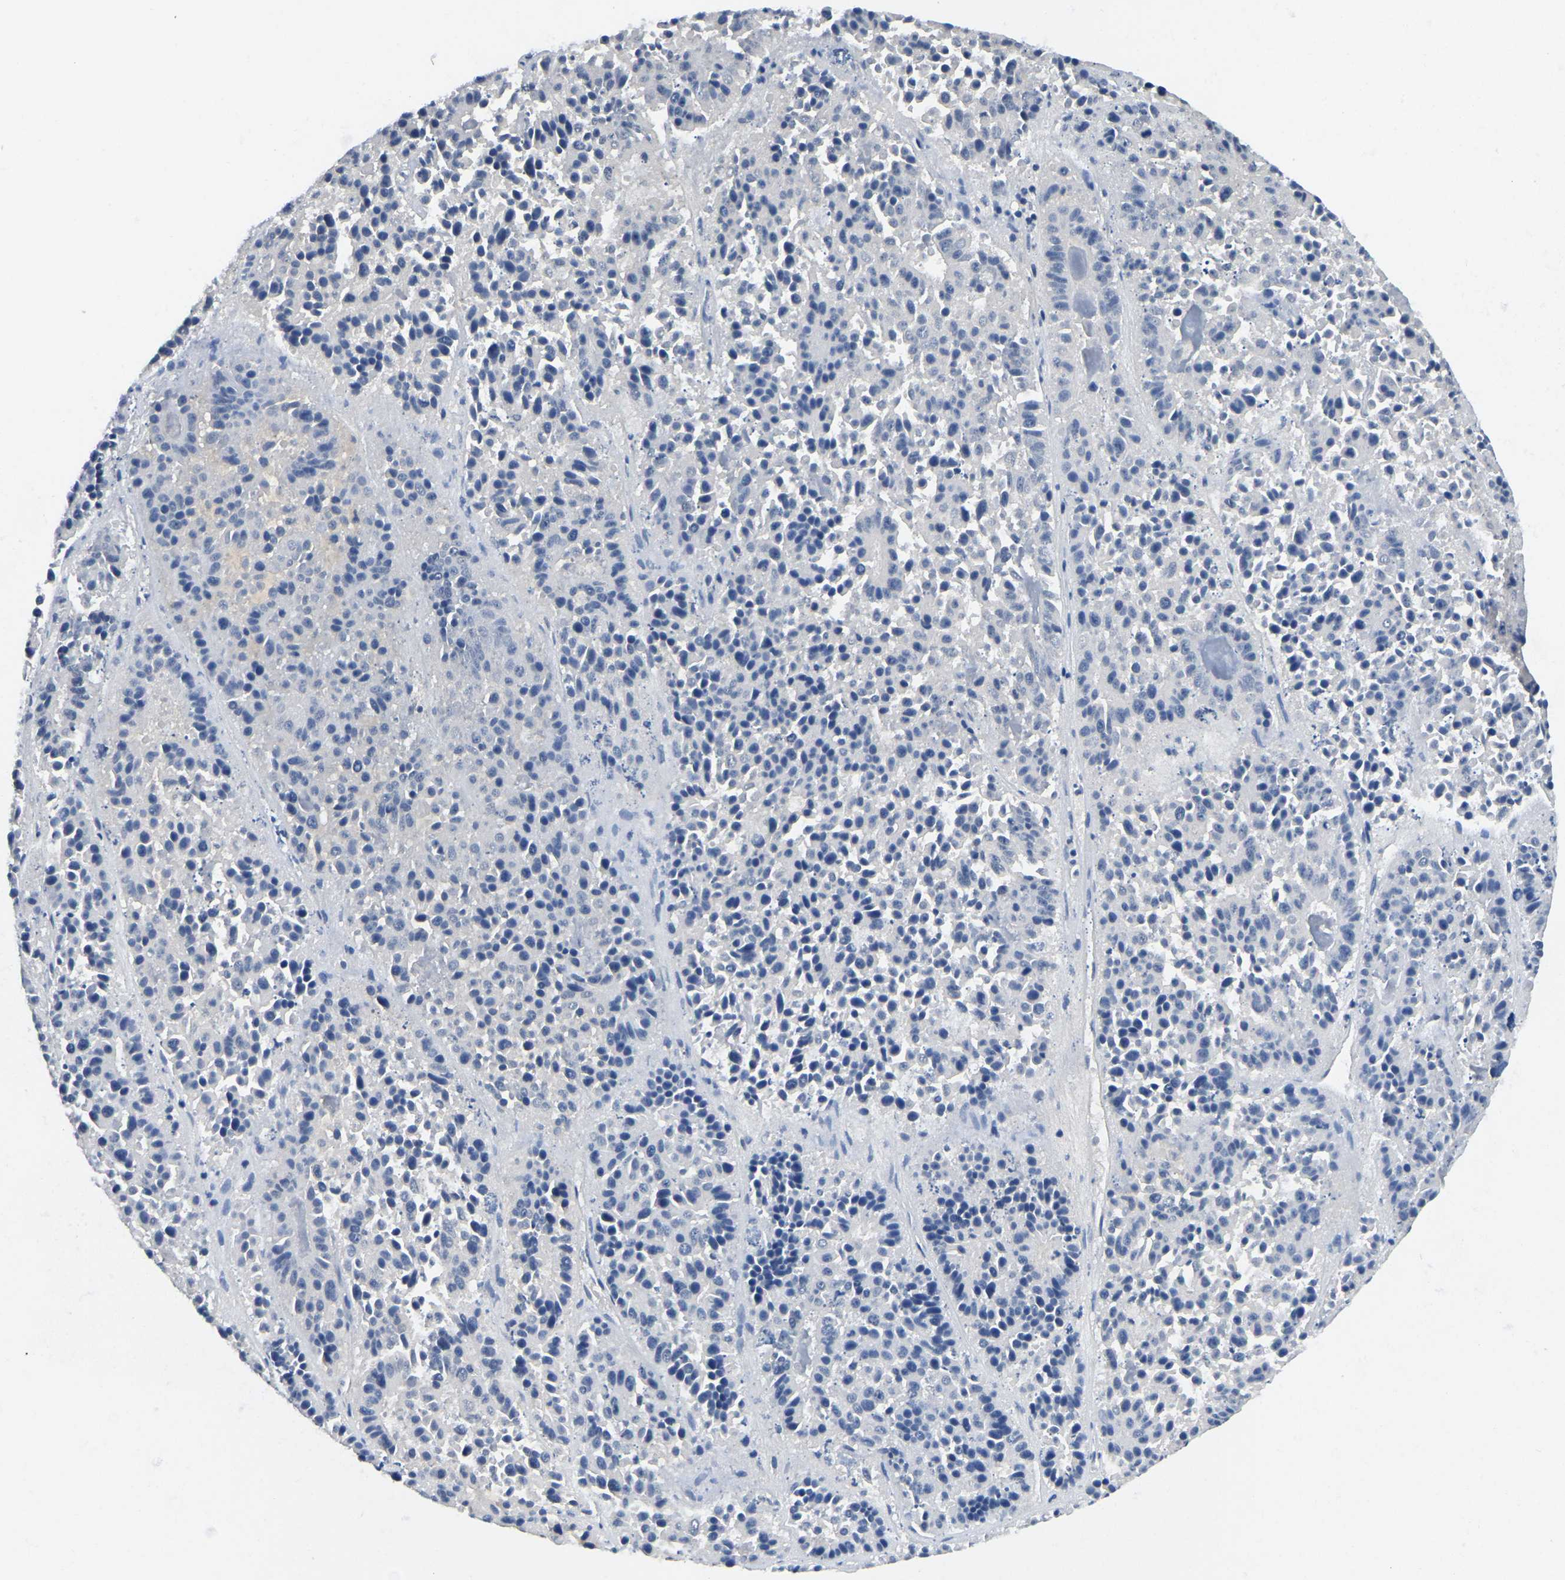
{"staining": {"intensity": "negative", "quantity": "none", "location": "none"}, "tissue": "pancreatic cancer", "cell_type": "Tumor cells", "image_type": "cancer", "snomed": [{"axis": "morphology", "description": "Adenocarcinoma, NOS"}, {"axis": "topography", "description": "Pancreas"}], "caption": "Immunohistochemistry photomicrograph of human pancreatic cancer (adenocarcinoma) stained for a protein (brown), which shows no positivity in tumor cells. The staining is performed using DAB (3,3'-diaminobenzidine) brown chromogen with nuclei counter-stained in using hematoxylin.", "gene": "DUSP8", "patient": {"sex": "male", "age": 50}}